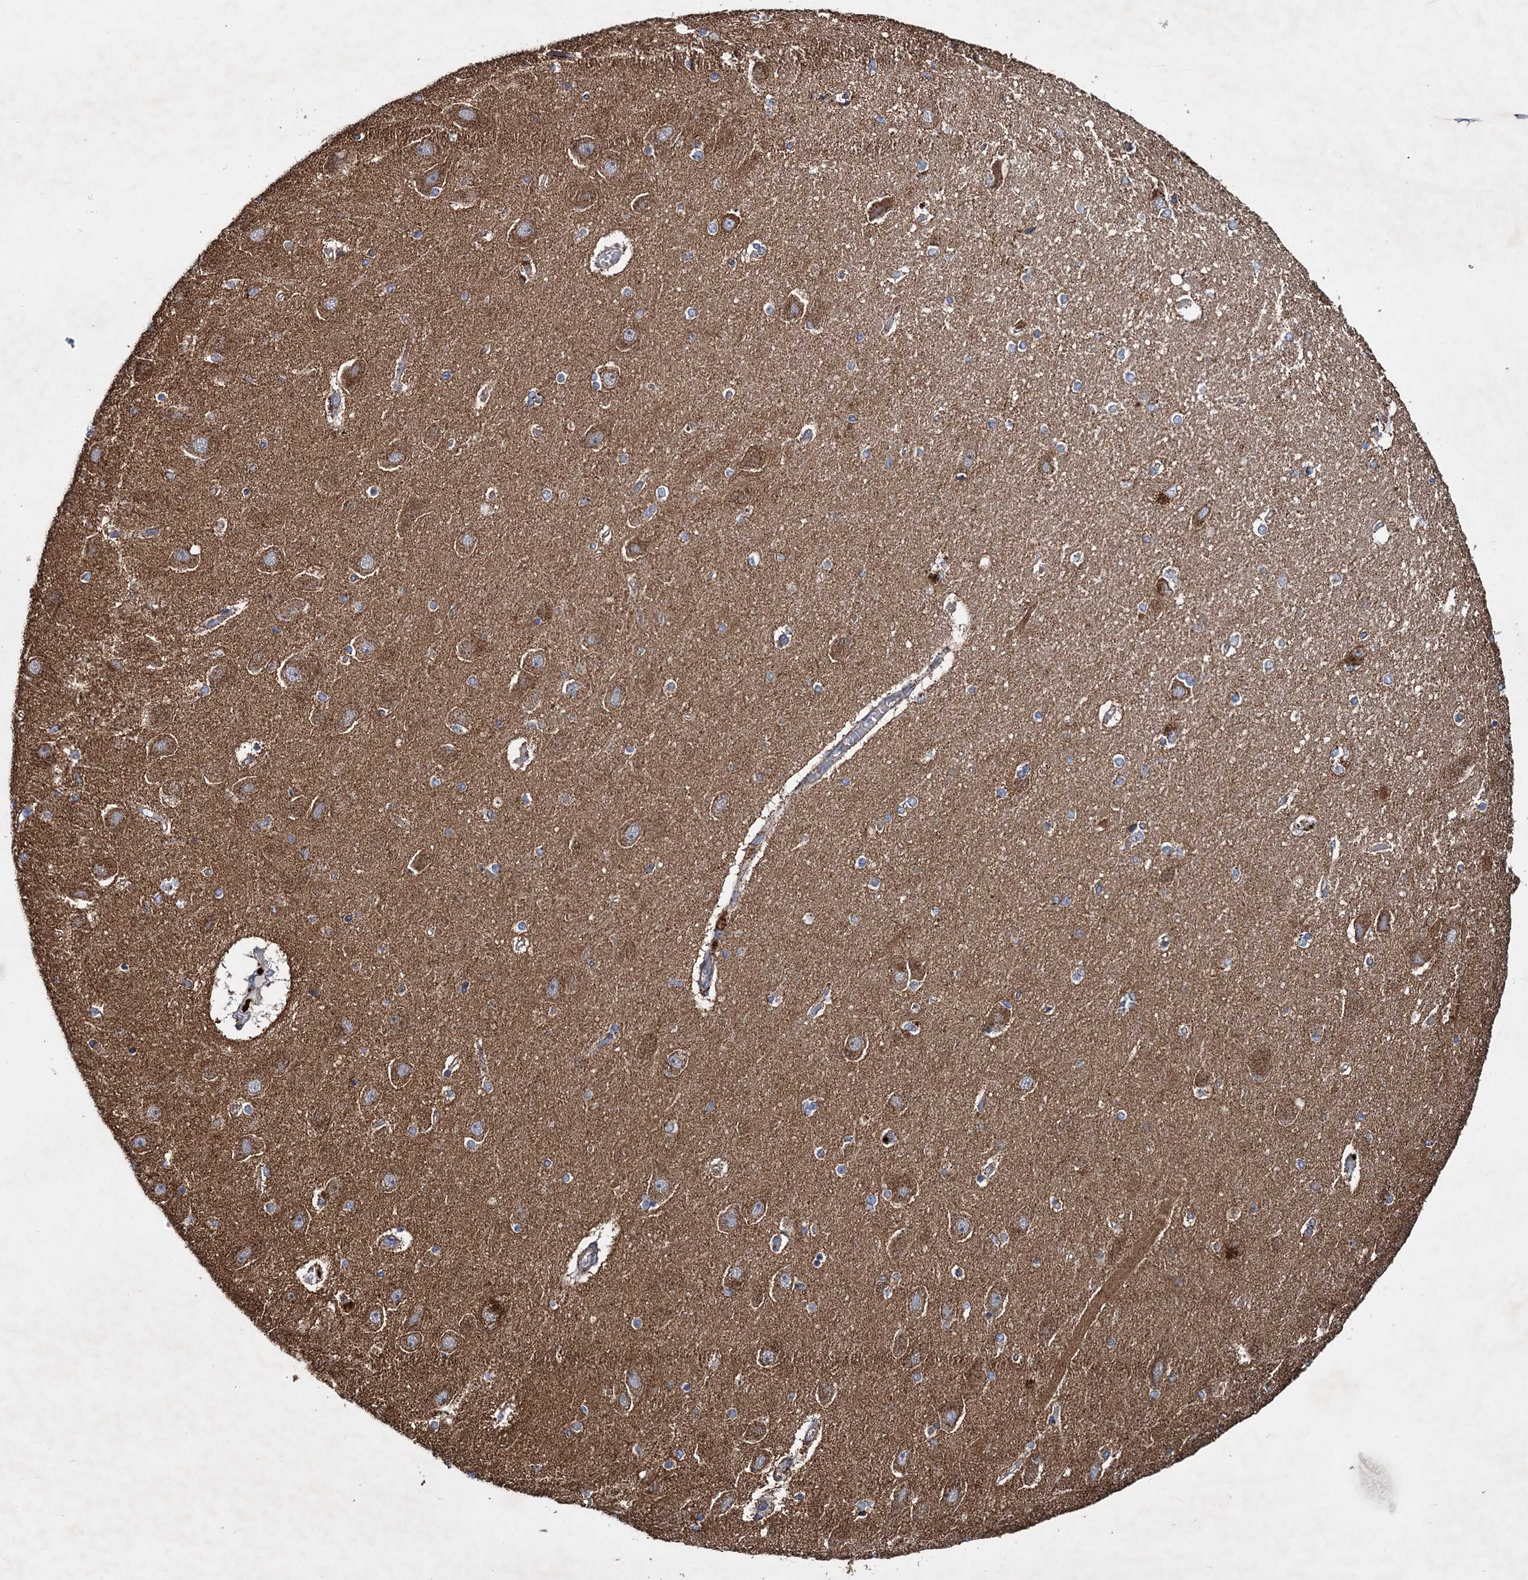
{"staining": {"intensity": "weak", "quantity": "<25%", "location": "cytoplasmic/membranous"}, "tissue": "hippocampus", "cell_type": "Glial cells", "image_type": "normal", "snomed": [{"axis": "morphology", "description": "Normal tissue, NOS"}, {"axis": "topography", "description": "Hippocampus"}], "caption": "Glial cells are negative for protein expression in normal human hippocampus. Nuclei are stained in blue.", "gene": "SPAG16", "patient": {"sex": "female", "age": 54}}